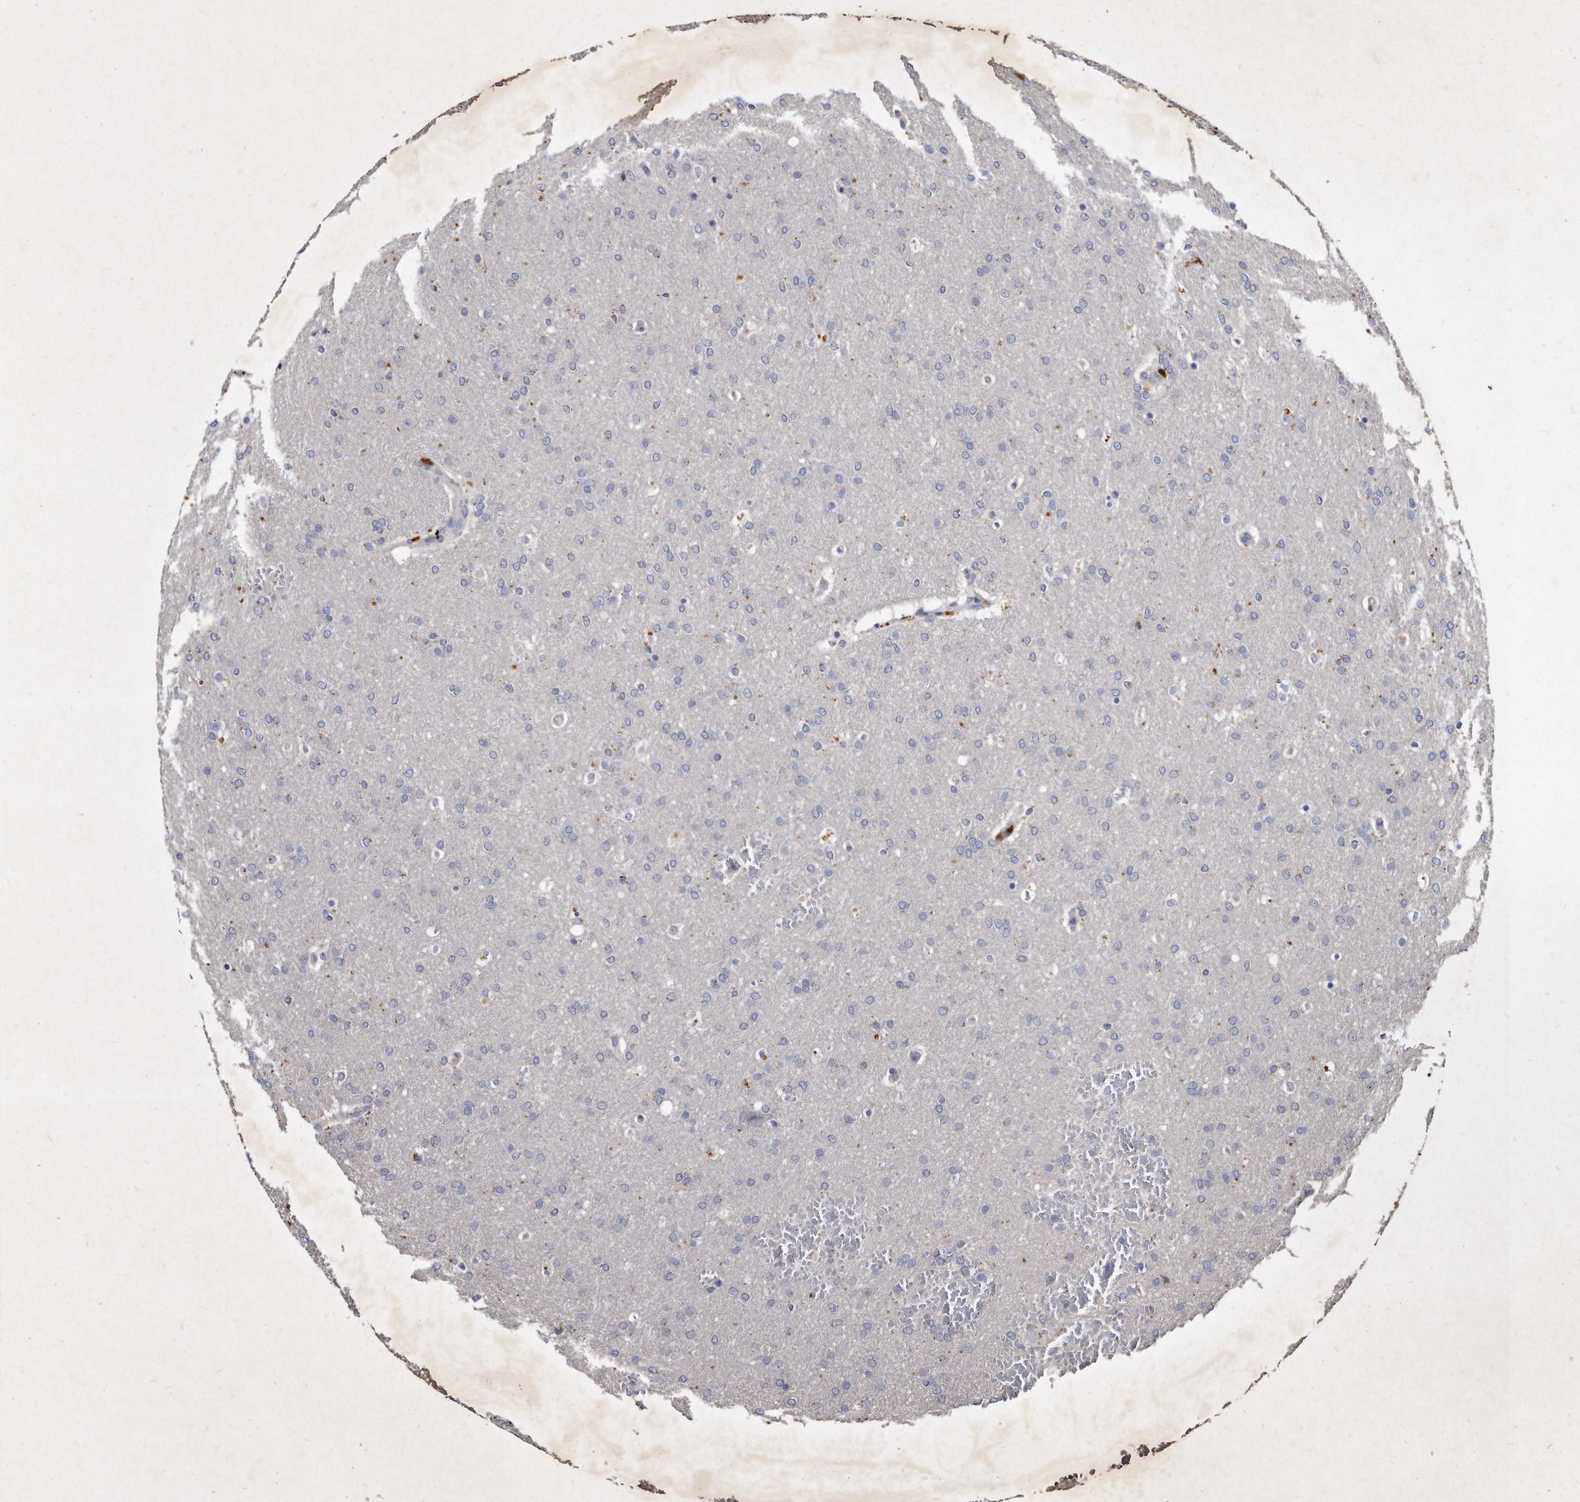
{"staining": {"intensity": "negative", "quantity": "none", "location": "none"}, "tissue": "glioma", "cell_type": "Tumor cells", "image_type": "cancer", "snomed": [{"axis": "morphology", "description": "Glioma, malignant, Low grade"}, {"axis": "topography", "description": "Brain"}], "caption": "Malignant low-grade glioma was stained to show a protein in brown. There is no significant positivity in tumor cells.", "gene": "KLHDC3", "patient": {"sex": "female", "age": 37}}